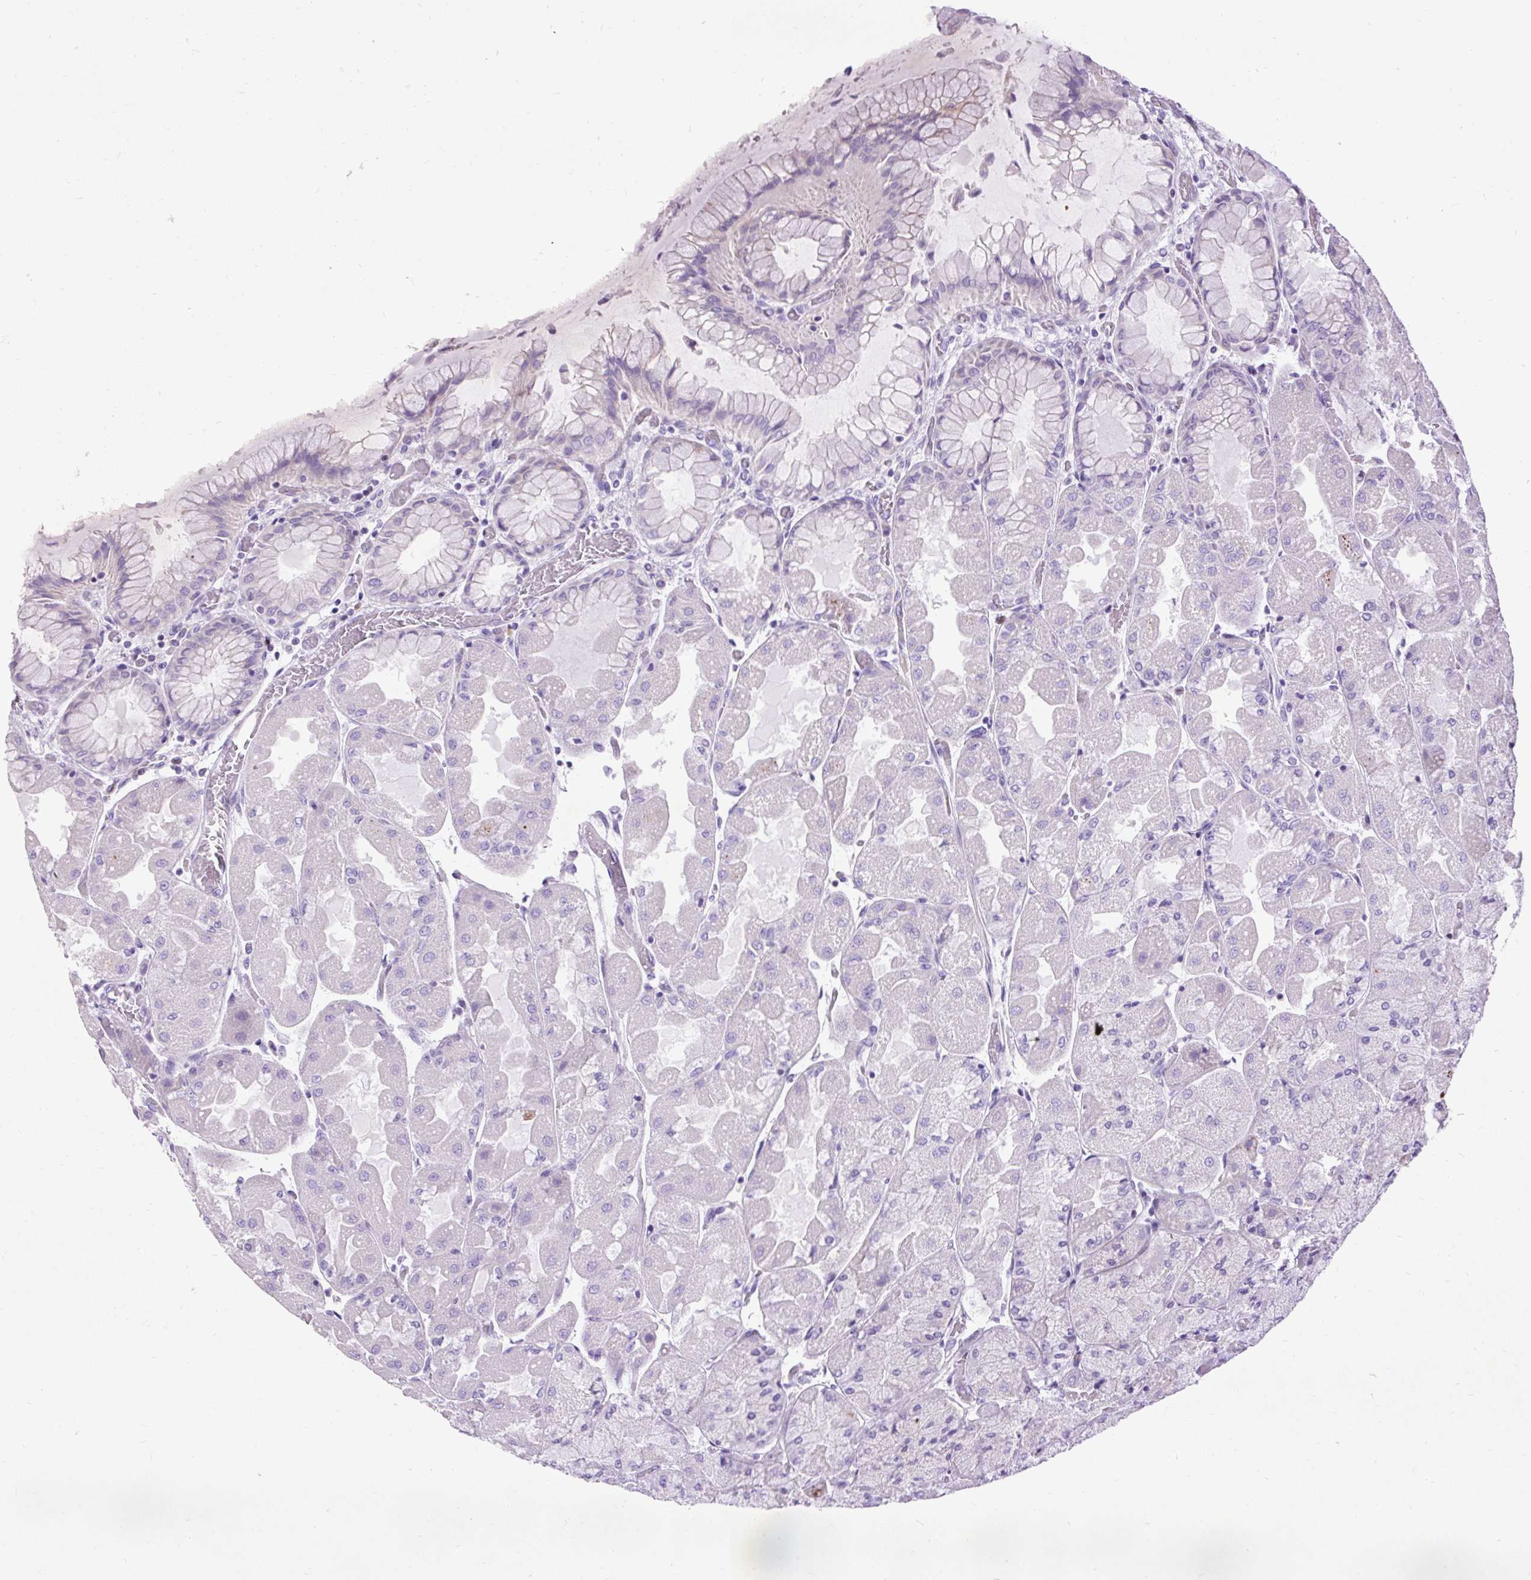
{"staining": {"intensity": "negative", "quantity": "none", "location": "none"}, "tissue": "stomach", "cell_type": "Glandular cells", "image_type": "normal", "snomed": [{"axis": "morphology", "description": "Normal tissue, NOS"}, {"axis": "topography", "description": "Stomach"}], "caption": "IHC of unremarkable human stomach demonstrates no expression in glandular cells. (Immunohistochemistry, brightfield microscopy, high magnification).", "gene": "SPC24", "patient": {"sex": "female", "age": 61}}